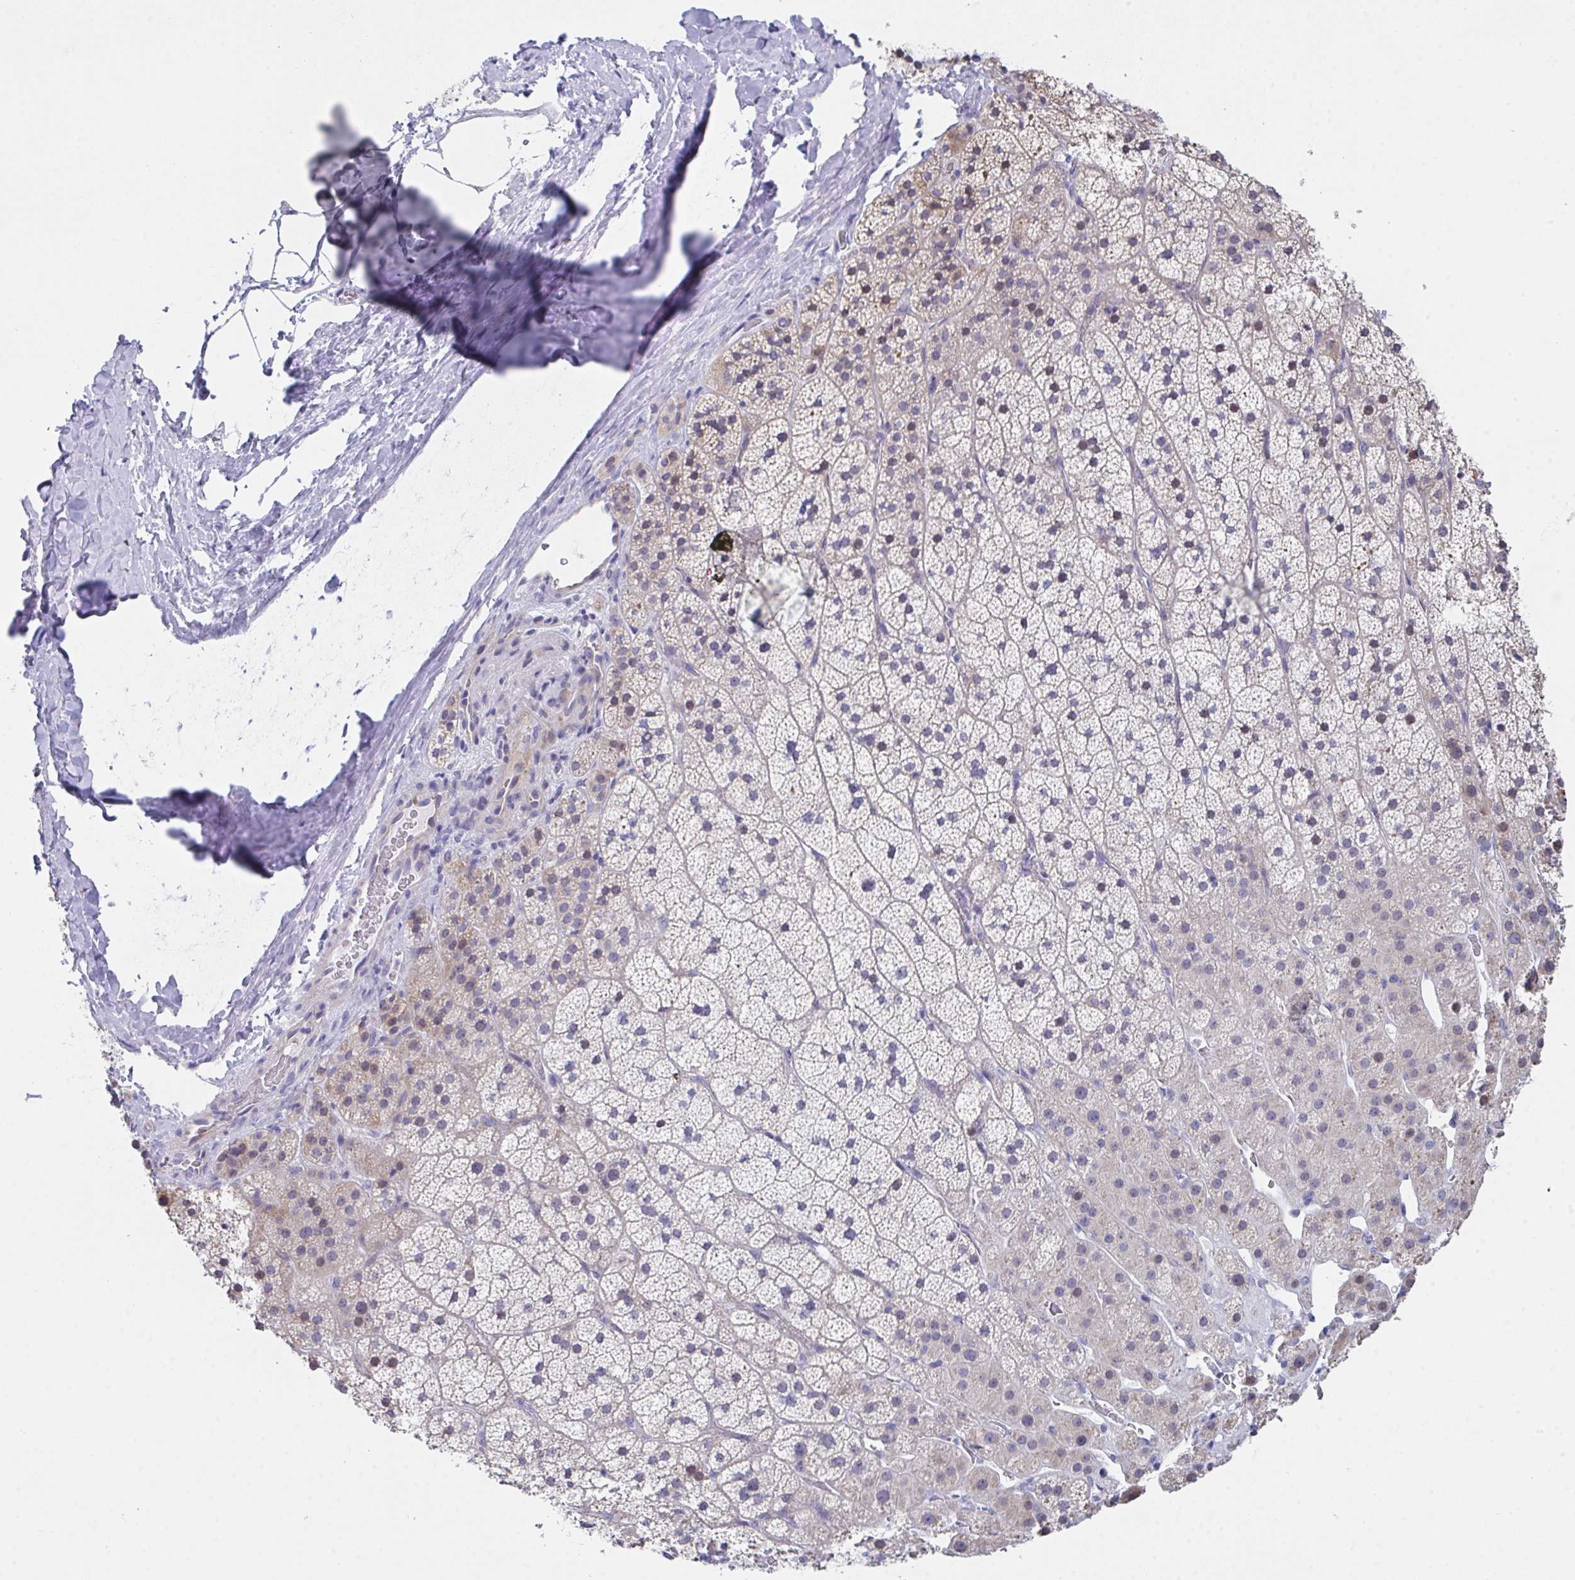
{"staining": {"intensity": "weak", "quantity": "<25%", "location": "cytoplasmic/membranous"}, "tissue": "adrenal gland", "cell_type": "Glandular cells", "image_type": "normal", "snomed": [{"axis": "morphology", "description": "Normal tissue, NOS"}, {"axis": "topography", "description": "Adrenal gland"}], "caption": "This micrograph is of benign adrenal gland stained with IHC to label a protein in brown with the nuclei are counter-stained blue. There is no expression in glandular cells.", "gene": "FBXO47", "patient": {"sex": "male", "age": 57}}